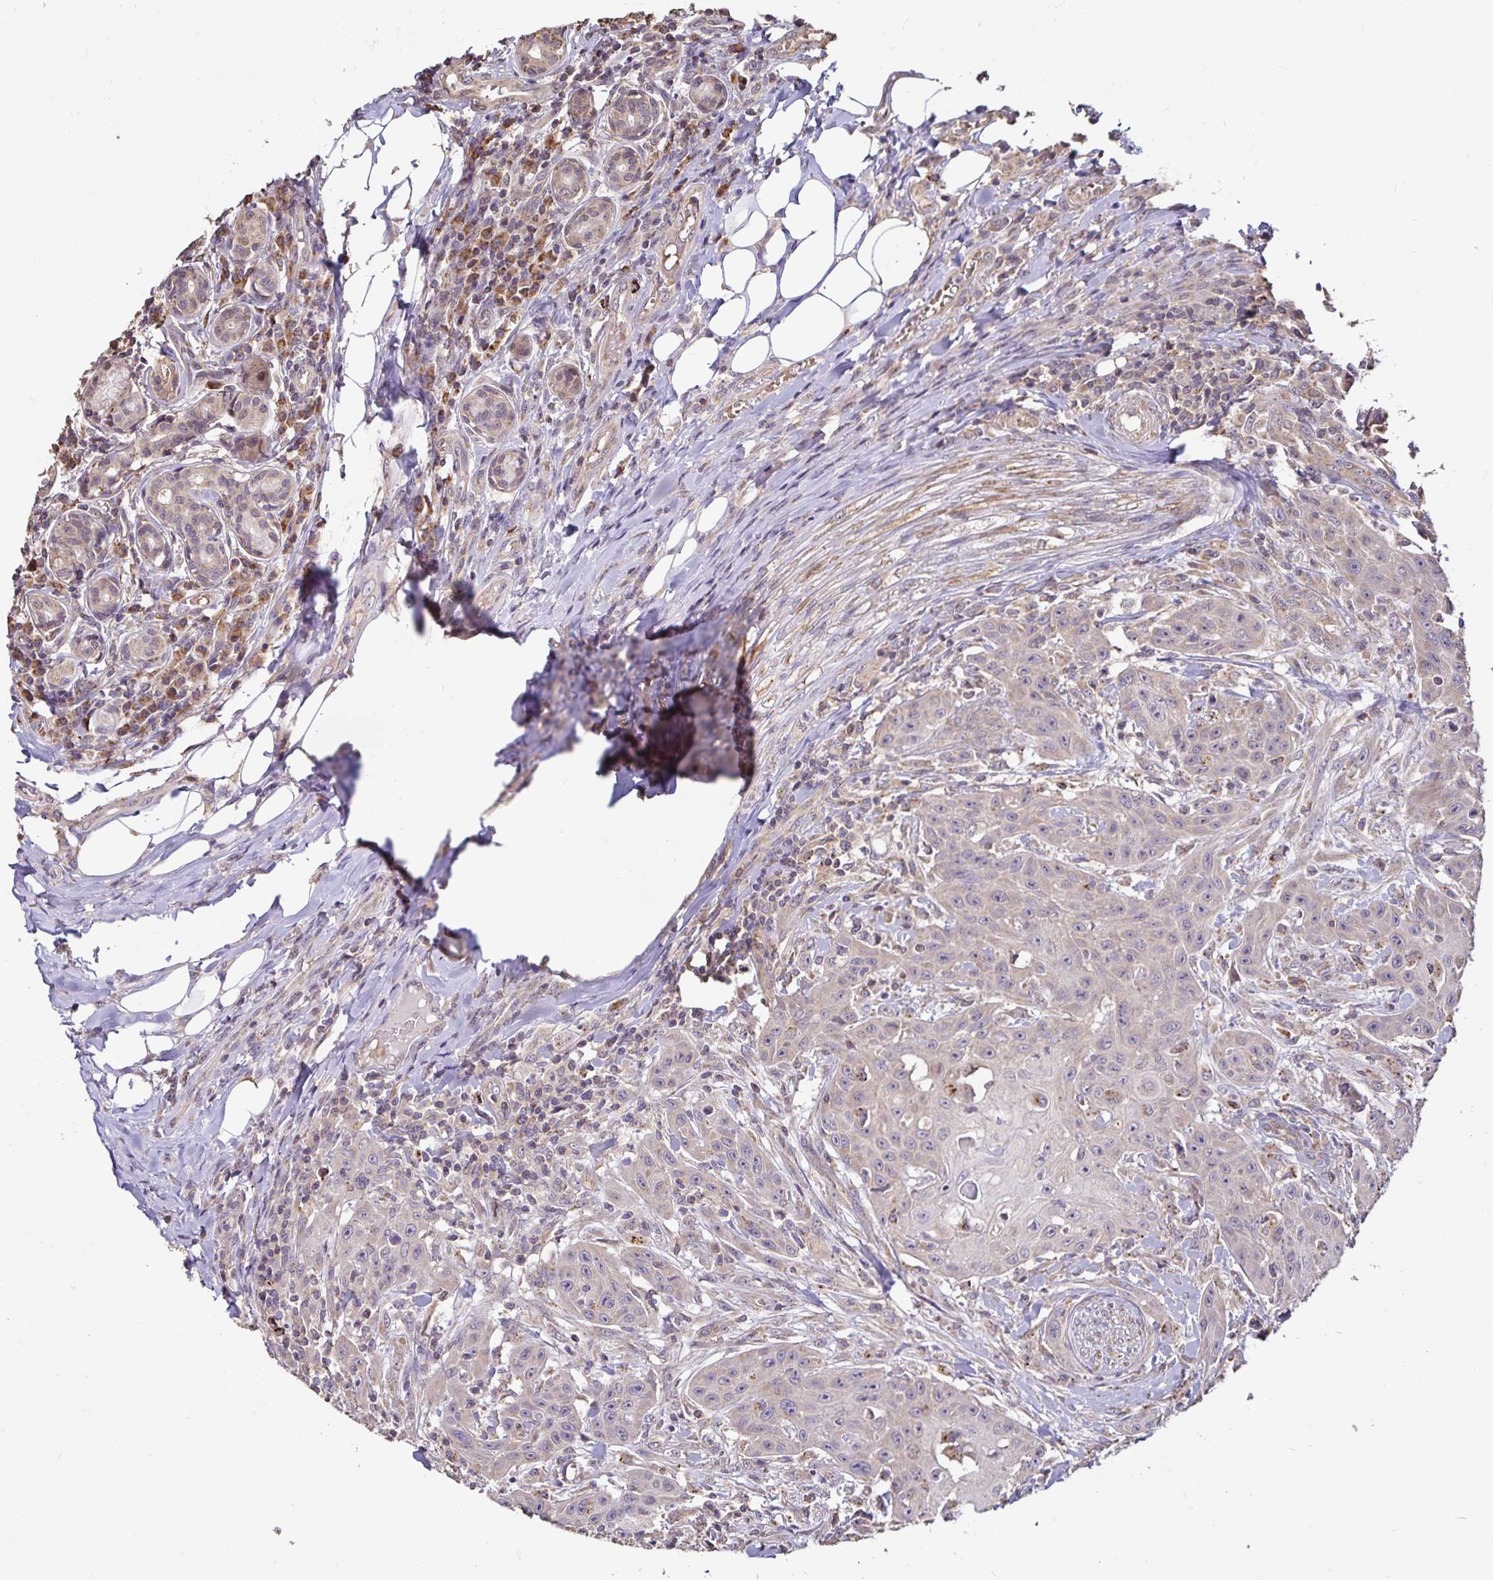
{"staining": {"intensity": "weak", "quantity": "25%-75%", "location": "cytoplasmic/membranous"}, "tissue": "head and neck cancer", "cell_type": "Tumor cells", "image_type": "cancer", "snomed": [{"axis": "morphology", "description": "Normal tissue, NOS"}, {"axis": "morphology", "description": "Squamous cell carcinoma, NOS"}, {"axis": "topography", "description": "Oral tissue"}, {"axis": "topography", "description": "Head-Neck"}], "caption": "IHC histopathology image of neoplastic tissue: squamous cell carcinoma (head and neck) stained using immunohistochemistry exhibits low levels of weak protein expression localized specifically in the cytoplasmic/membranous of tumor cells, appearing as a cytoplasmic/membranous brown color.", "gene": "EMC10", "patient": {"sex": "female", "age": 55}}